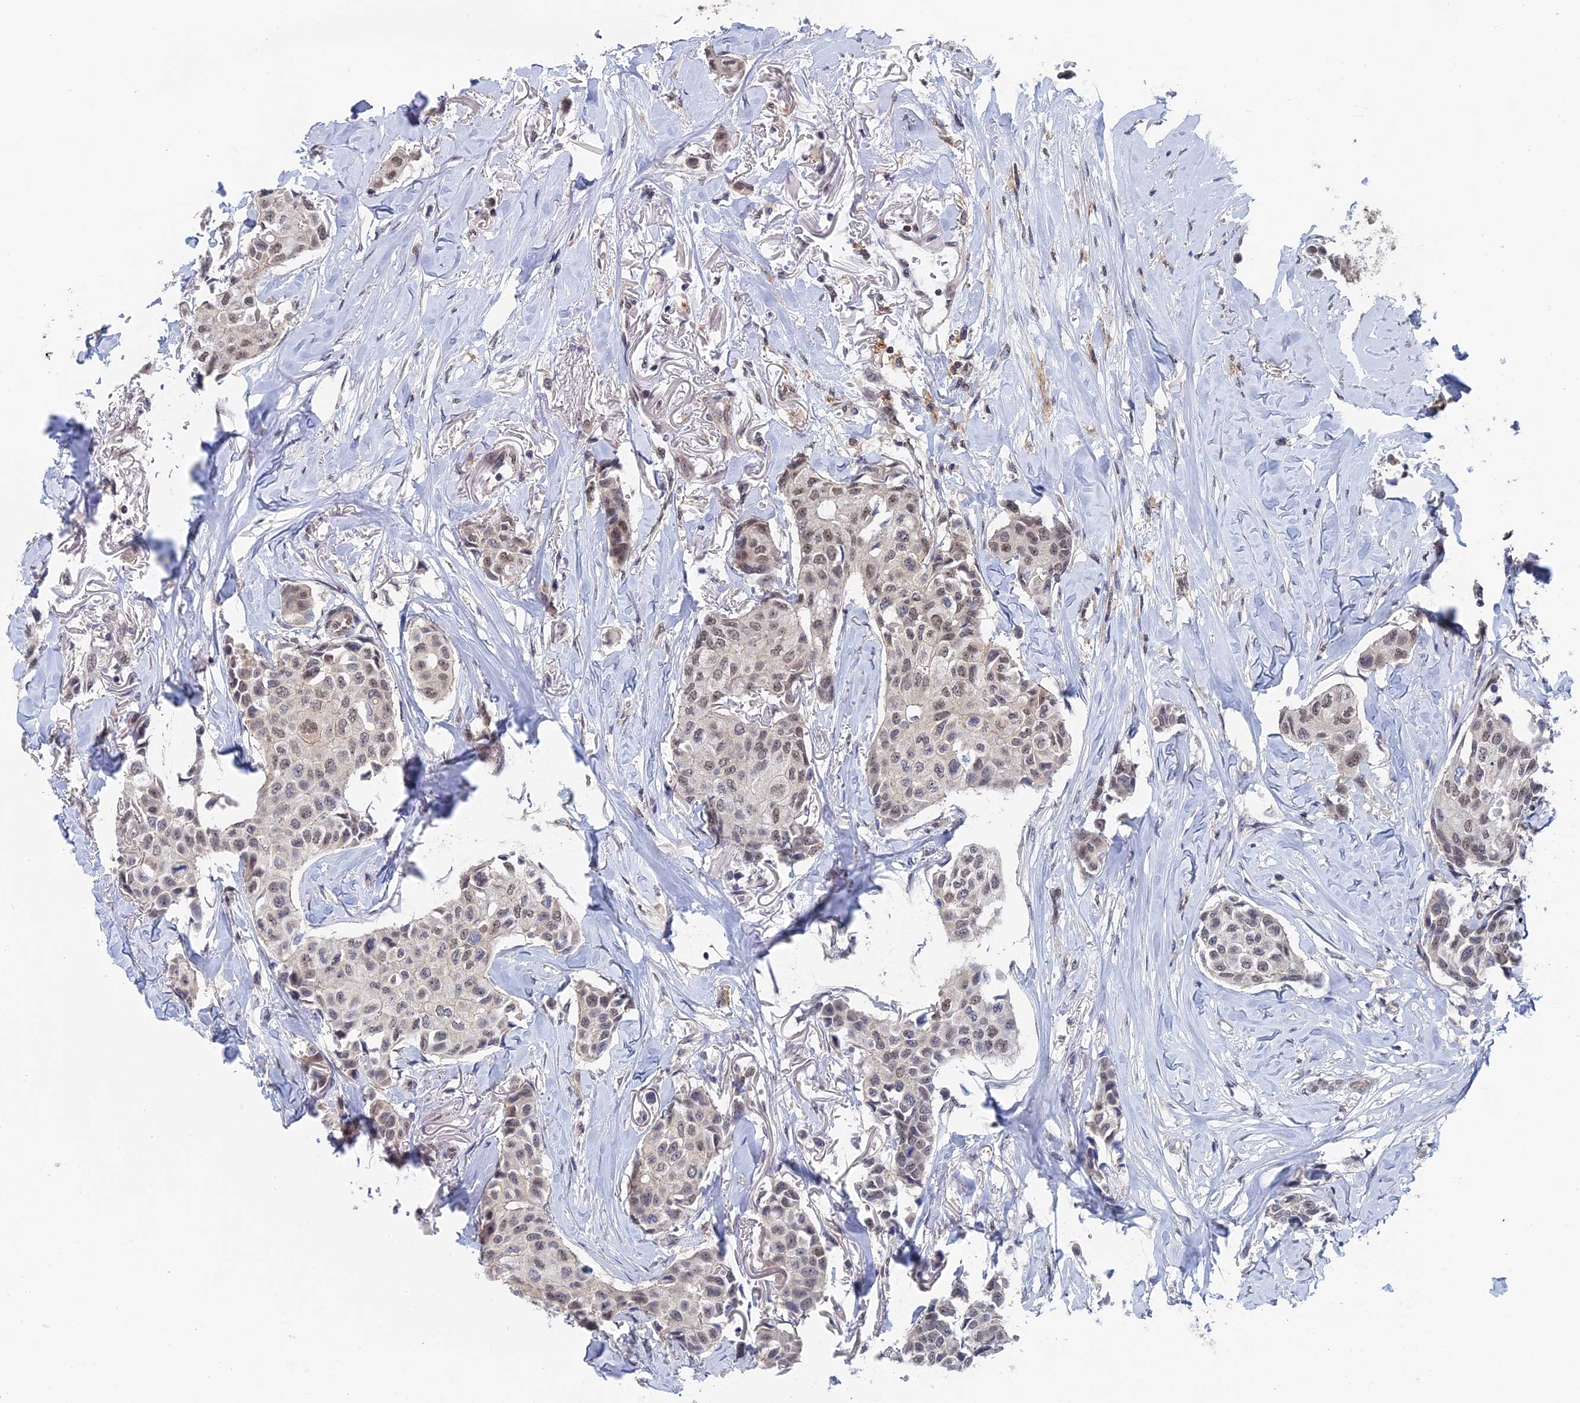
{"staining": {"intensity": "weak", "quantity": "25%-75%", "location": "nuclear"}, "tissue": "breast cancer", "cell_type": "Tumor cells", "image_type": "cancer", "snomed": [{"axis": "morphology", "description": "Duct carcinoma"}, {"axis": "topography", "description": "Breast"}], "caption": "Immunohistochemical staining of intraductal carcinoma (breast) displays low levels of weak nuclear protein staining in approximately 25%-75% of tumor cells.", "gene": "TSSC4", "patient": {"sex": "female", "age": 80}}